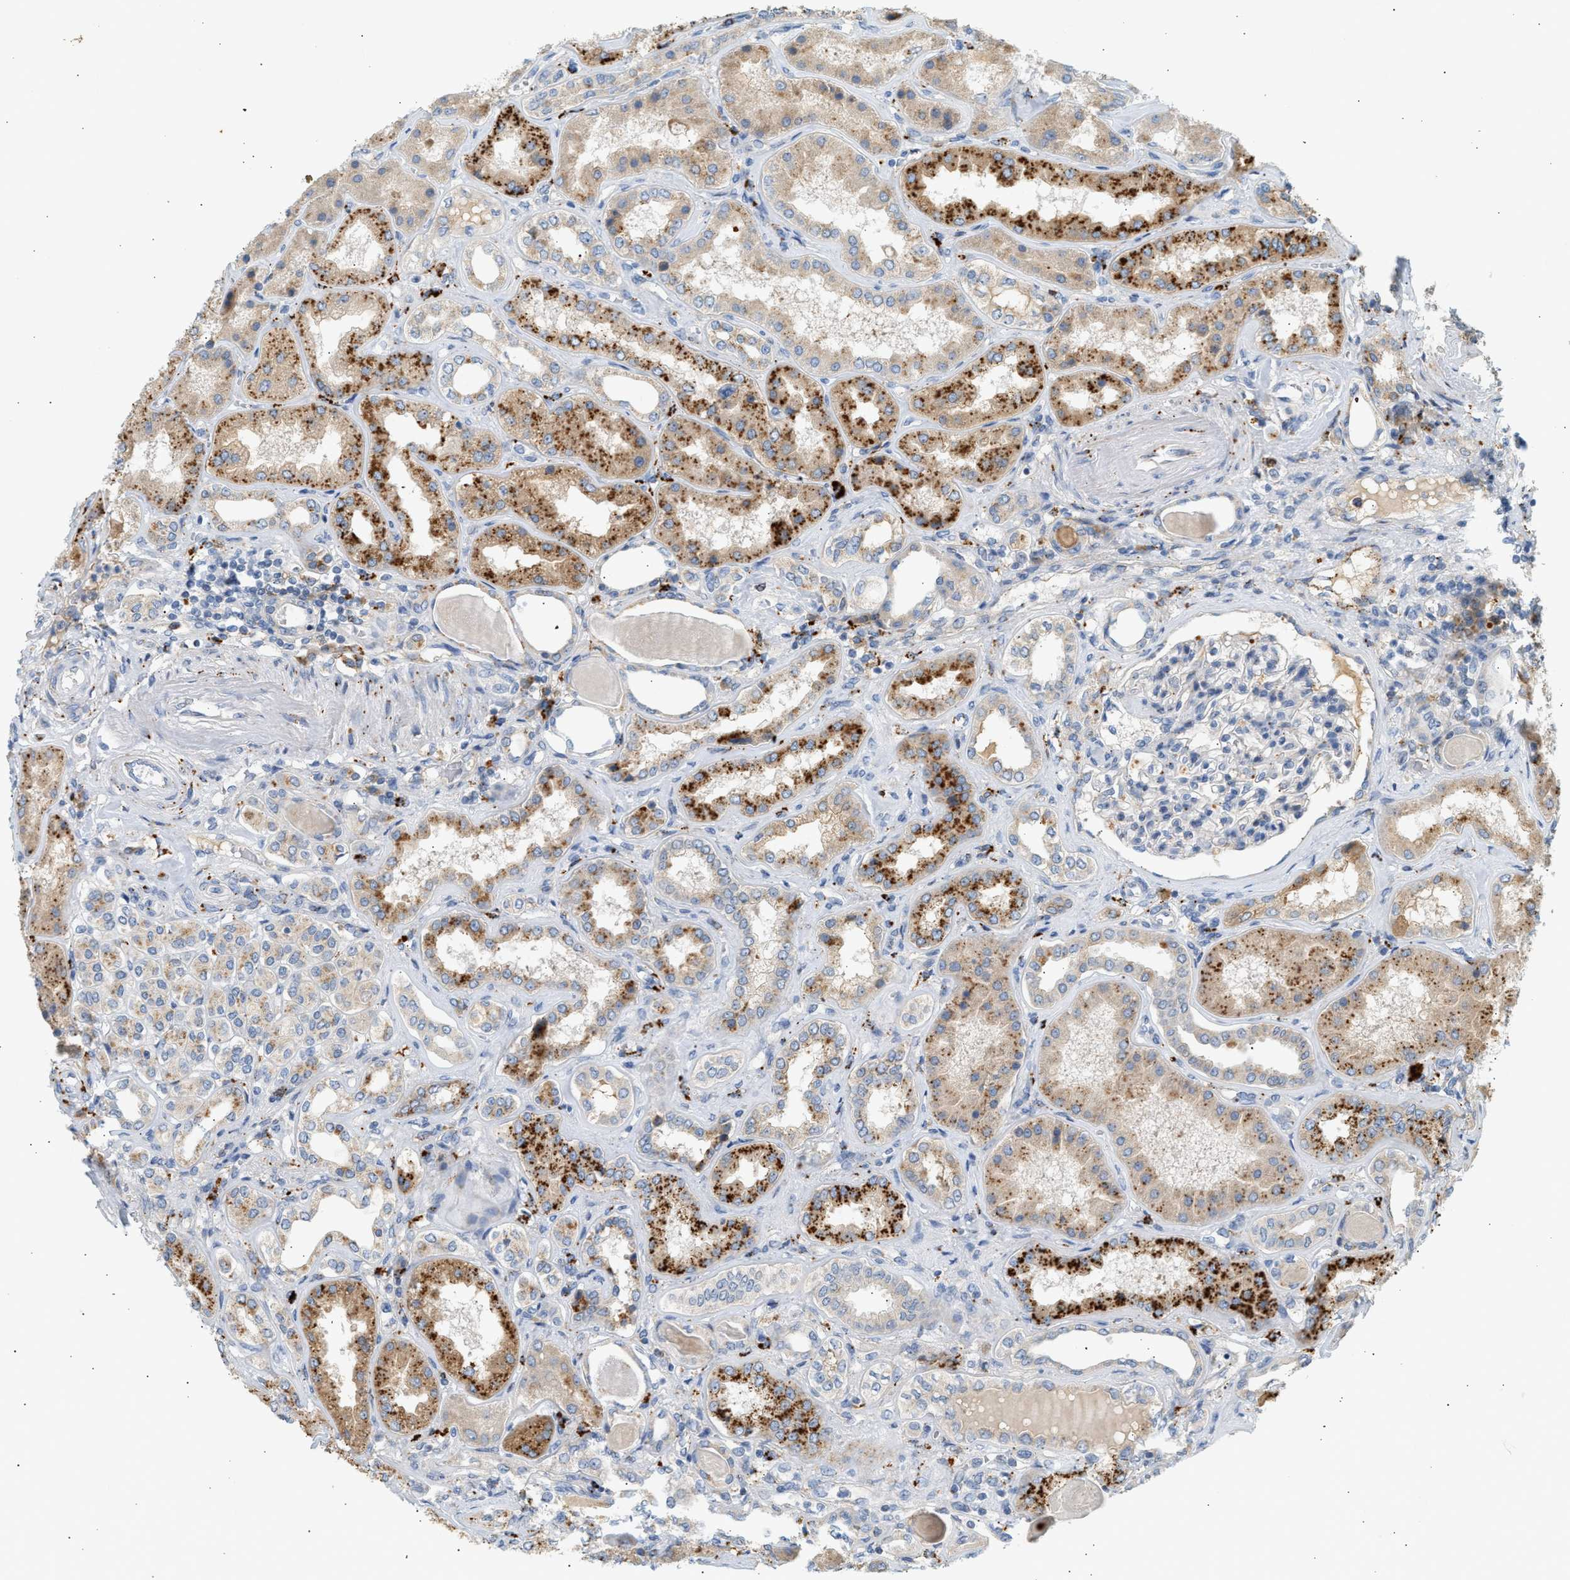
{"staining": {"intensity": "negative", "quantity": "none", "location": "none"}, "tissue": "kidney", "cell_type": "Cells in glomeruli", "image_type": "normal", "snomed": [{"axis": "morphology", "description": "Normal tissue, NOS"}, {"axis": "topography", "description": "Kidney"}], "caption": "Immunohistochemistry (IHC) image of unremarkable kidney stained for a protein (brown), which shows no expression in cells in glomeruli.", "gene": "ENTHD1", "patient": {"sex": "female", "age": 56}}